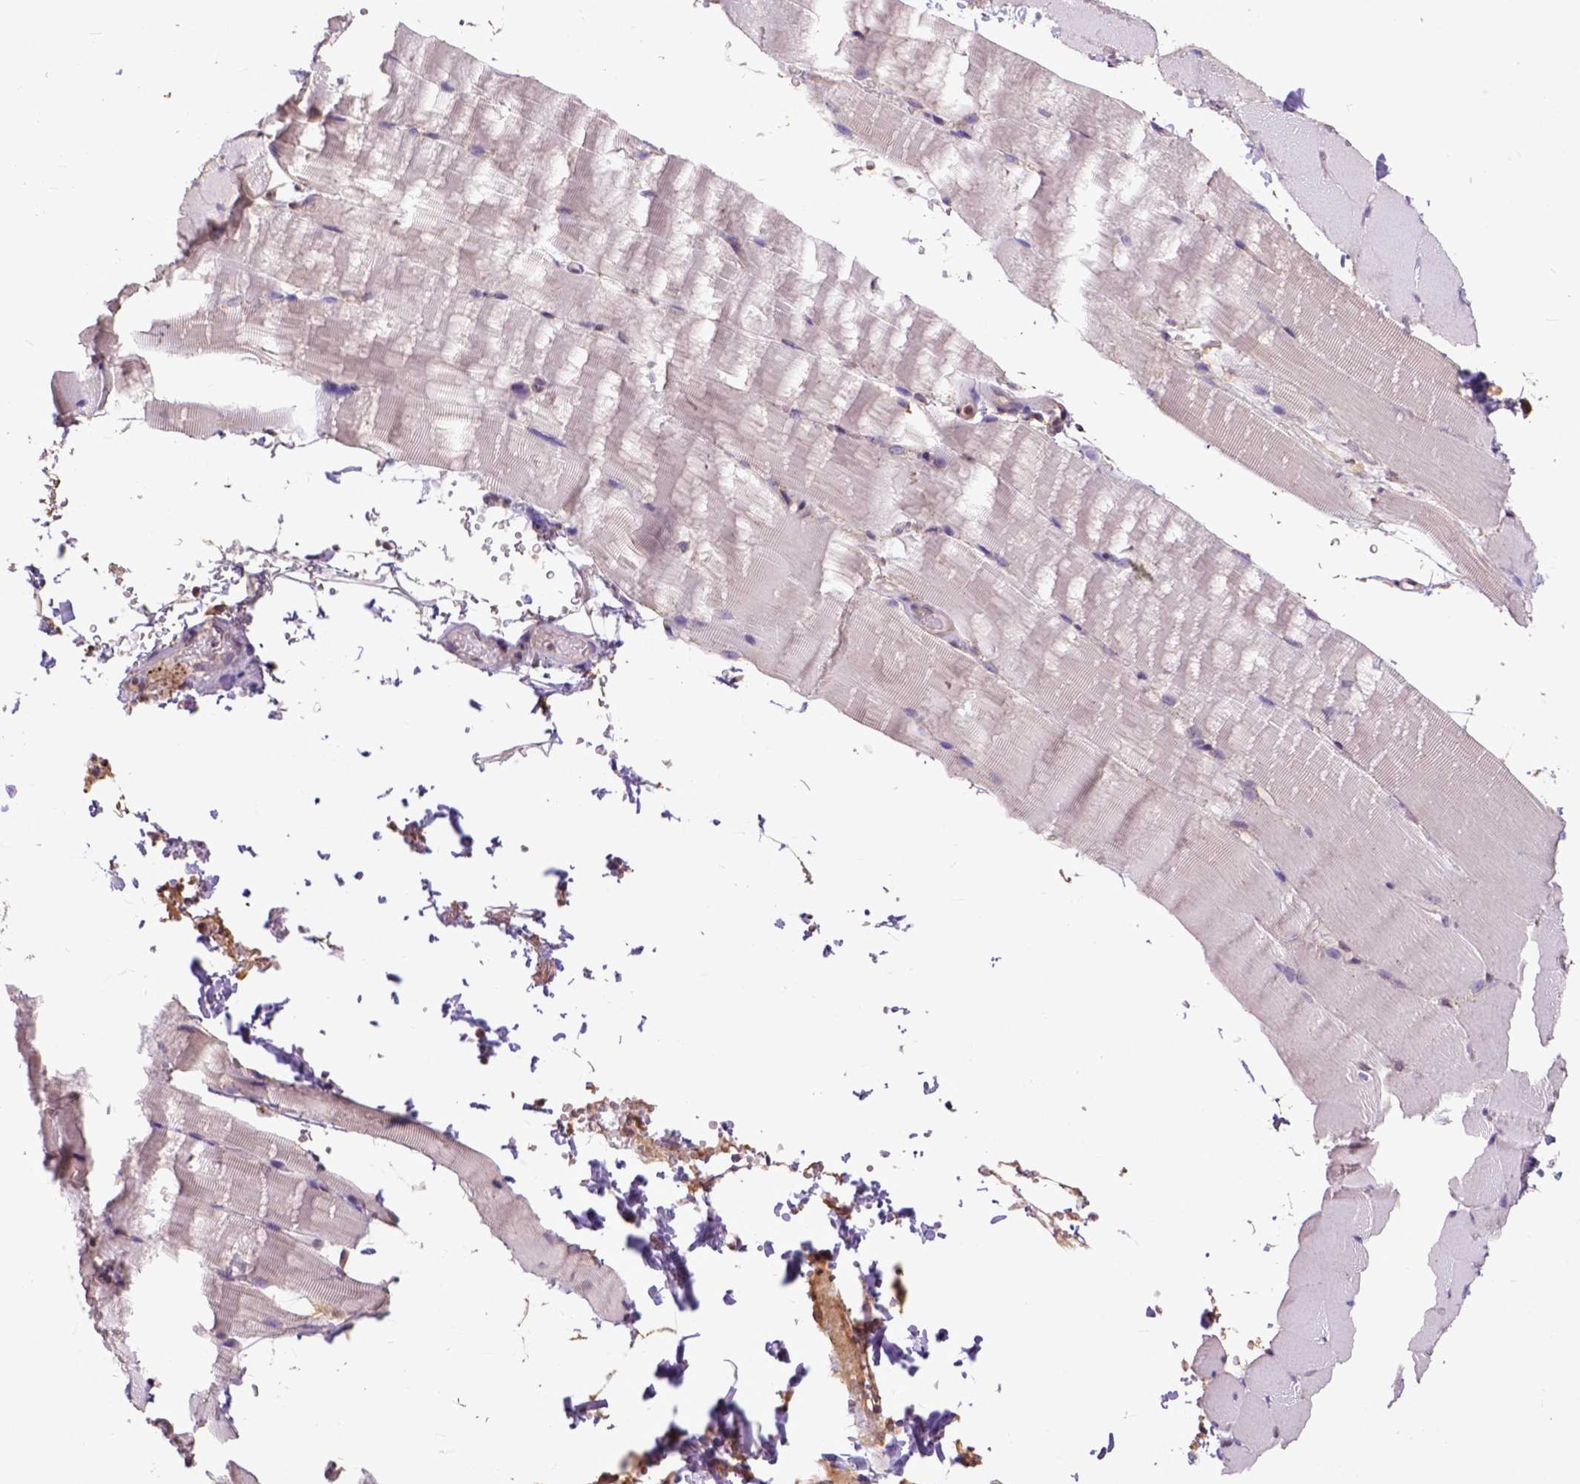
{"staining": {"intensity": "negative", "quantity": "none", "location": "none"}, "tissue": "skeletal muscle", "cell_type": "Myocytes", "image_type": "normal", "snomed": [{"axis": "morphology", "description": "Normal tissue, NOS"}, {"axis": "topography", "description": "Skeletal muscle"}], "caption": "The micrograph exhibits no staining of myocytes in benign skeletal muscle. (DAB (3,3'-diaminobenzidine) IHC visualized using brightfield microscopy, high magnification).", "gene": "ARL1", "patient": {"sex": "female", "age": 37}}